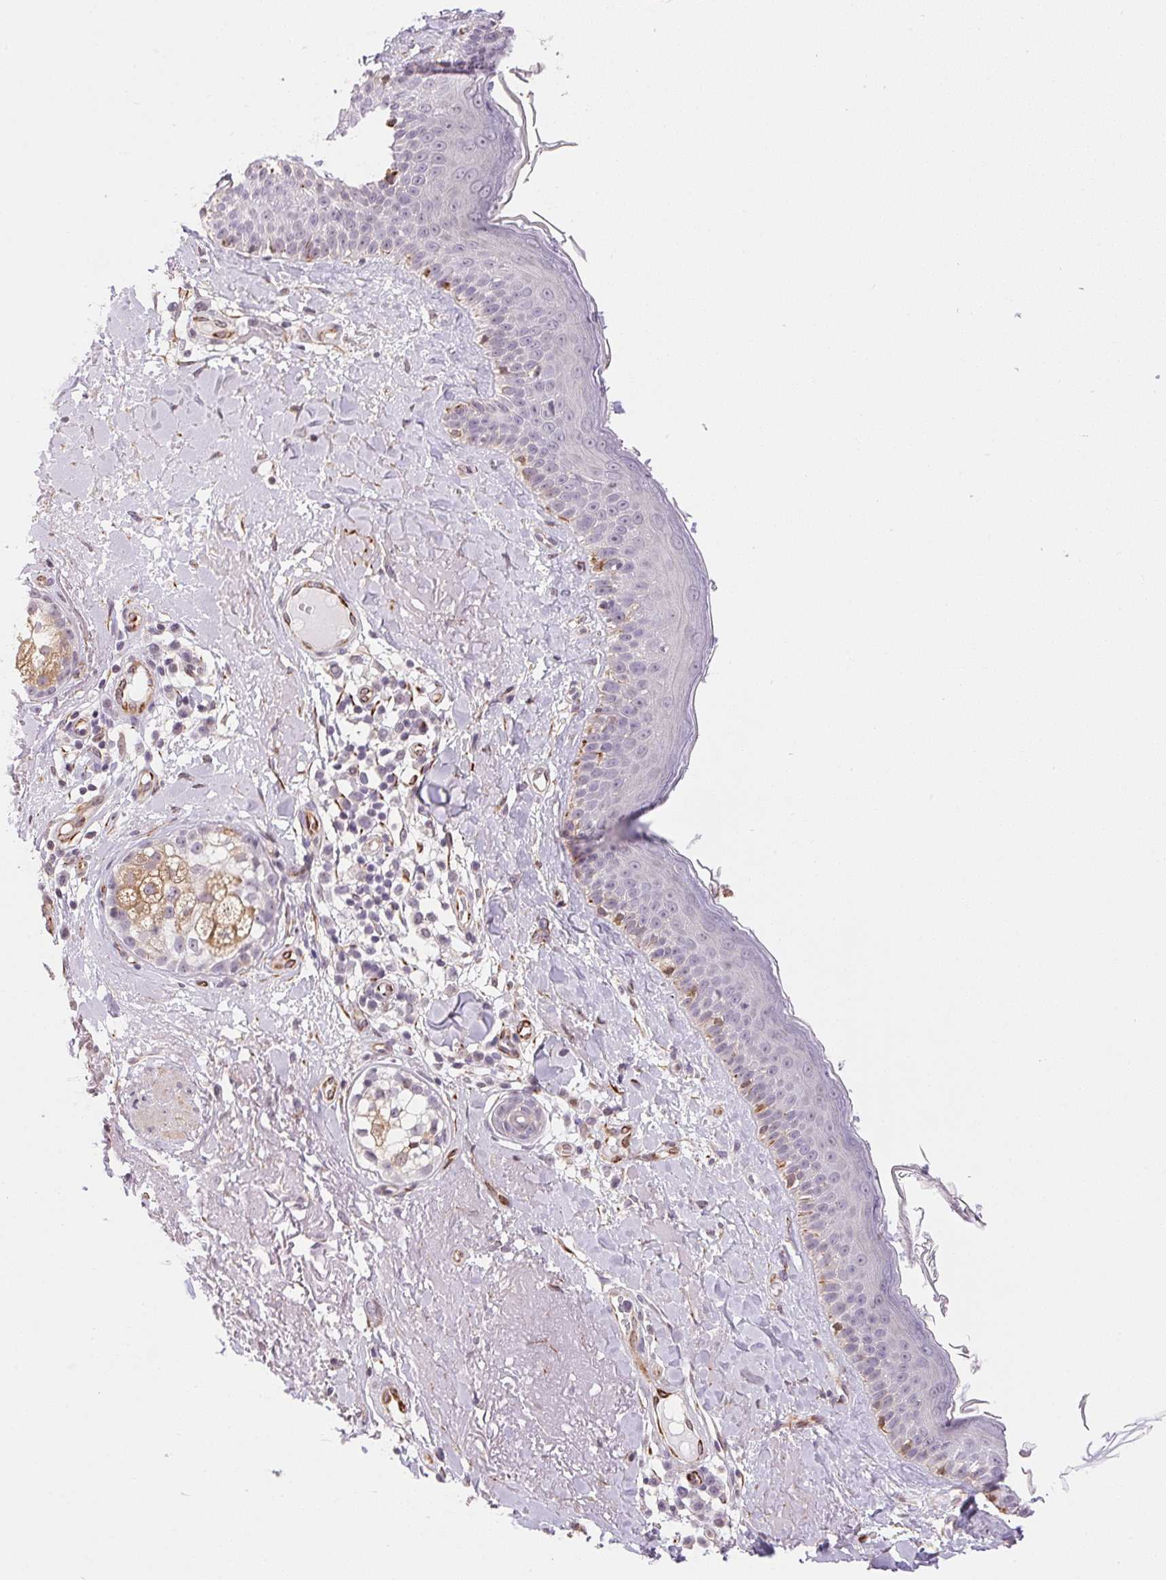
{"staining": {"intensity": "strong", "quantity": "25%-75%", "location": "cytoplasmic/membranous"}, "tissue": "skin", "cell_type": "Fibroblasts", "image_type": "normal", "snomed": [{"axis": "morphology", "description": "Normal tissue, NOS"}, {"axis": "topography", "description": "Skin"}], "caption": "Immunohistochemistry (IHC) image of unremarkable skin: human skin stained using immunohistochemistry (IHC) demonstrates high levels of strong protein expression localized specifically in the cytoplasmic/membranous of fibroblasts, appearing as a cytoplasmic/membranous brown color.", "gene": "GYG2", "patient": {"sex": "male", "age": 73}}